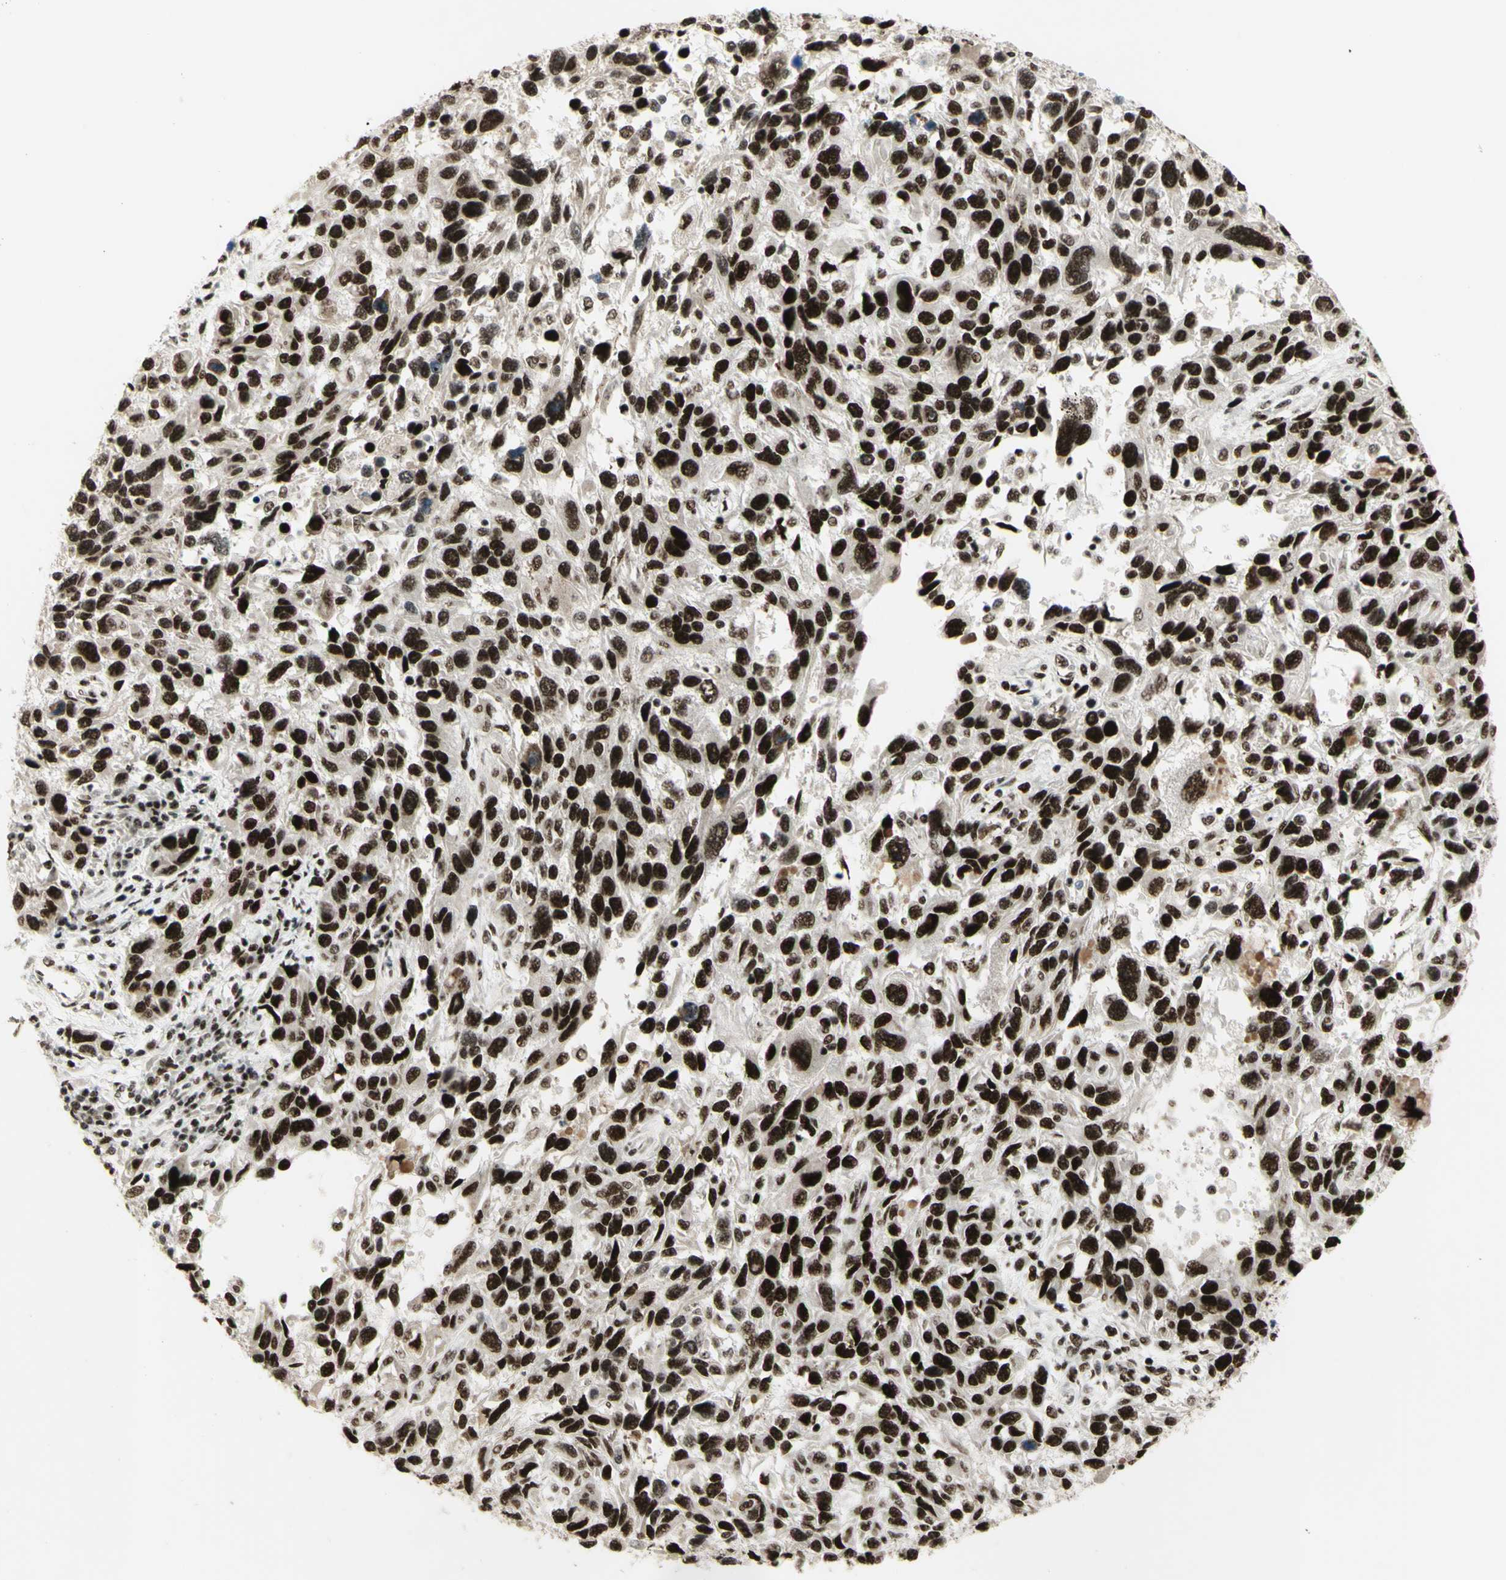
{"staining": {"intensity": "strong", "quantity": ">75%", "location": "nuclear"}, "tissue": "melanoma", "cell_type": "Tumor cells", "image_type": "cancer", "snomed": [{"axis": "morphology", "description": "Malignant melanoma, NOS"}, {"axis": "topography", "description": "Skin"}], "caption": "High-power microscopy captured an IHC photomicrograph of melanoma, revealing strong nuclear staining in approximately >75% of tumor cells.", "gene": "DHX9", "patient": {"sex": "male", "age": 53}}